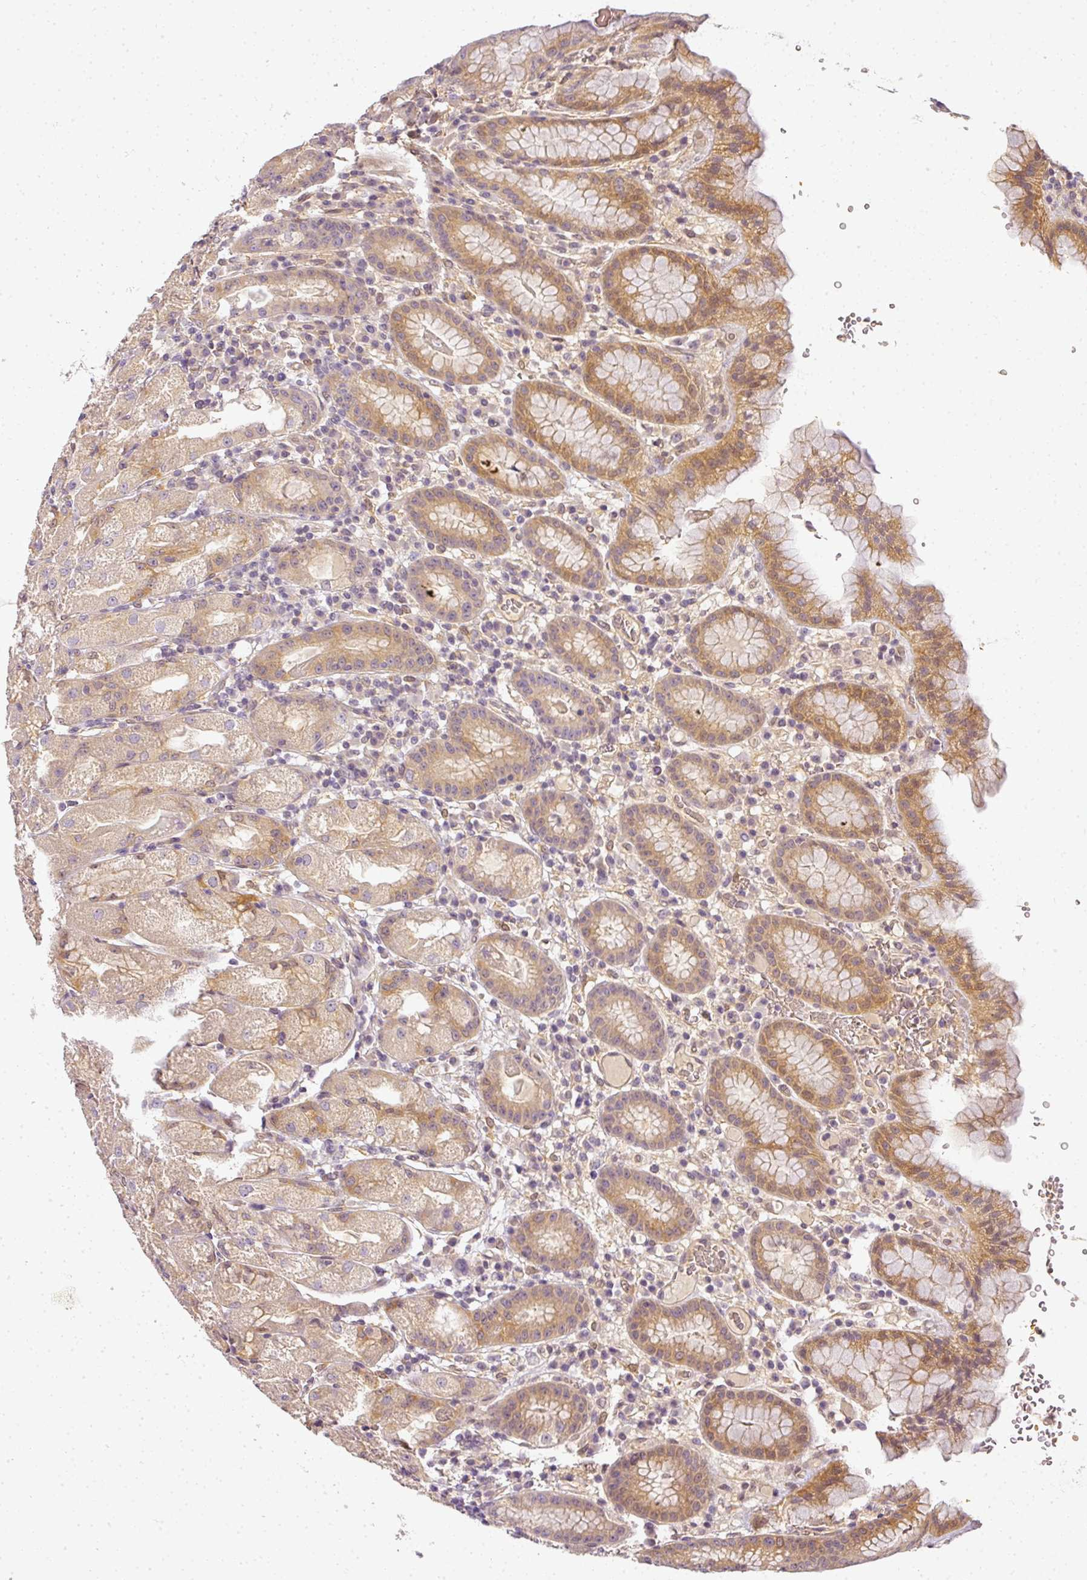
{"staining": {"intensity": "moderate", "quantity": ">75%", "location": "cytoplasmic/membranous"}, "tissue": "stomach", "cell_type": "Glandular cells", "image_type": "normal", "snomed": [{"axis": "morphology", "description": "Normal tissue, NOS"}, {"axis": "topography", "description": "Stomach, upper"}], "caption": "IHC (DAB (3,3'-diaminobenzidine)) staining of normal stomach demonstrates moderate cytoplasmic/membranous protein staining in about >75% of glandular cells.", "gene": "ADH5", "patient": {"sex": "male", "age": 52}}